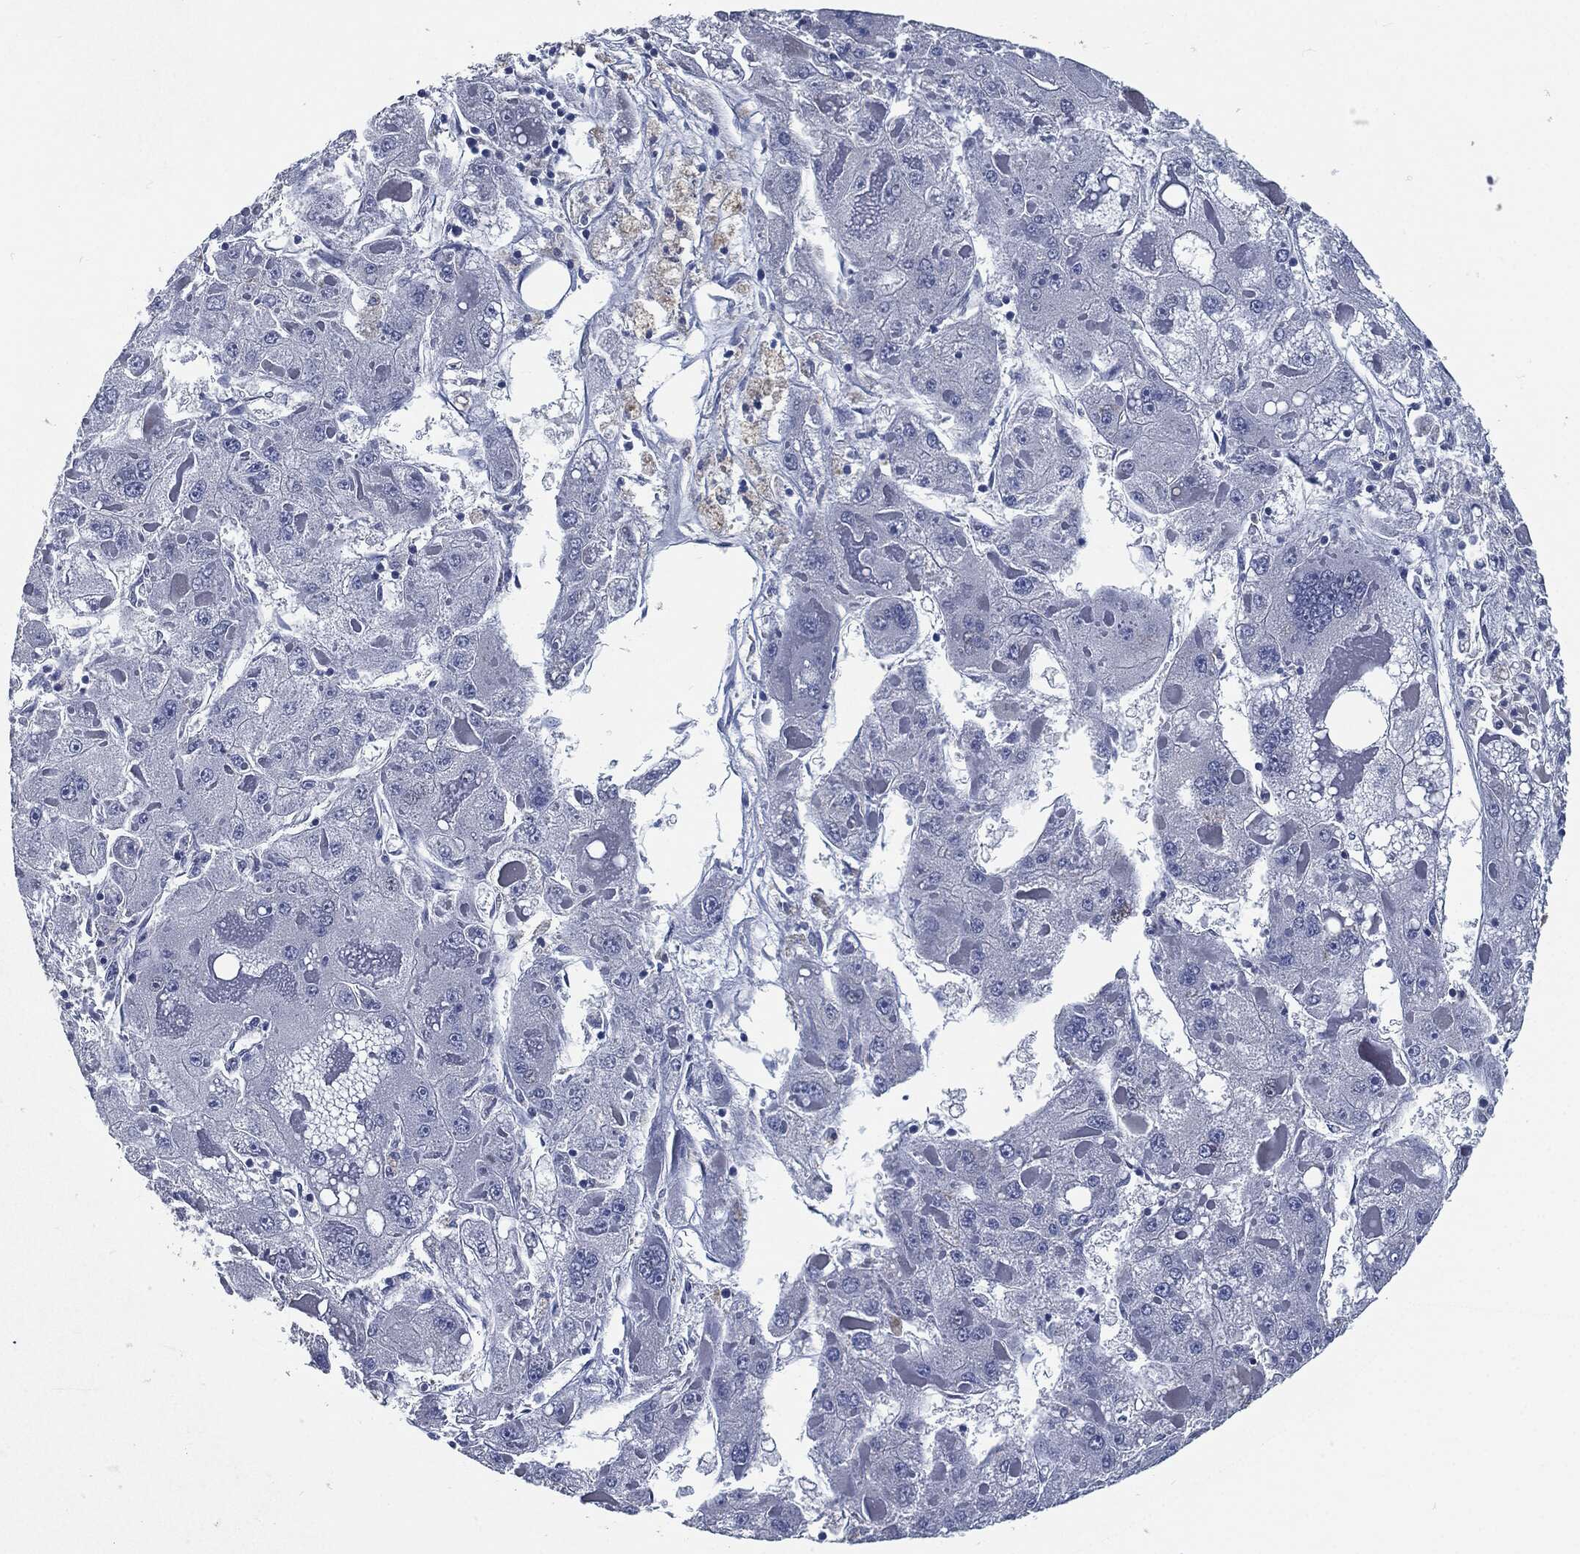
{"staining": {"intensity": "negative", "quantity": "none", "location": "none"}, "tissue": "liver cancer", "cell_type": "Tumor cells", "image_type": "cancer", "snomed": [{"axis": "morphology", "description": "Carcinoma, Hepatocellular, NOS"}, {"axis": "topography", "description": "Liver"}], "caption": "This is an immunohistochemistry (IHC) micrograph of human liver hepatocellular carcinoma. There is no expression in tumor cells.", "gene": "CD27", "patient": {"sex": "female", "age": 73}}